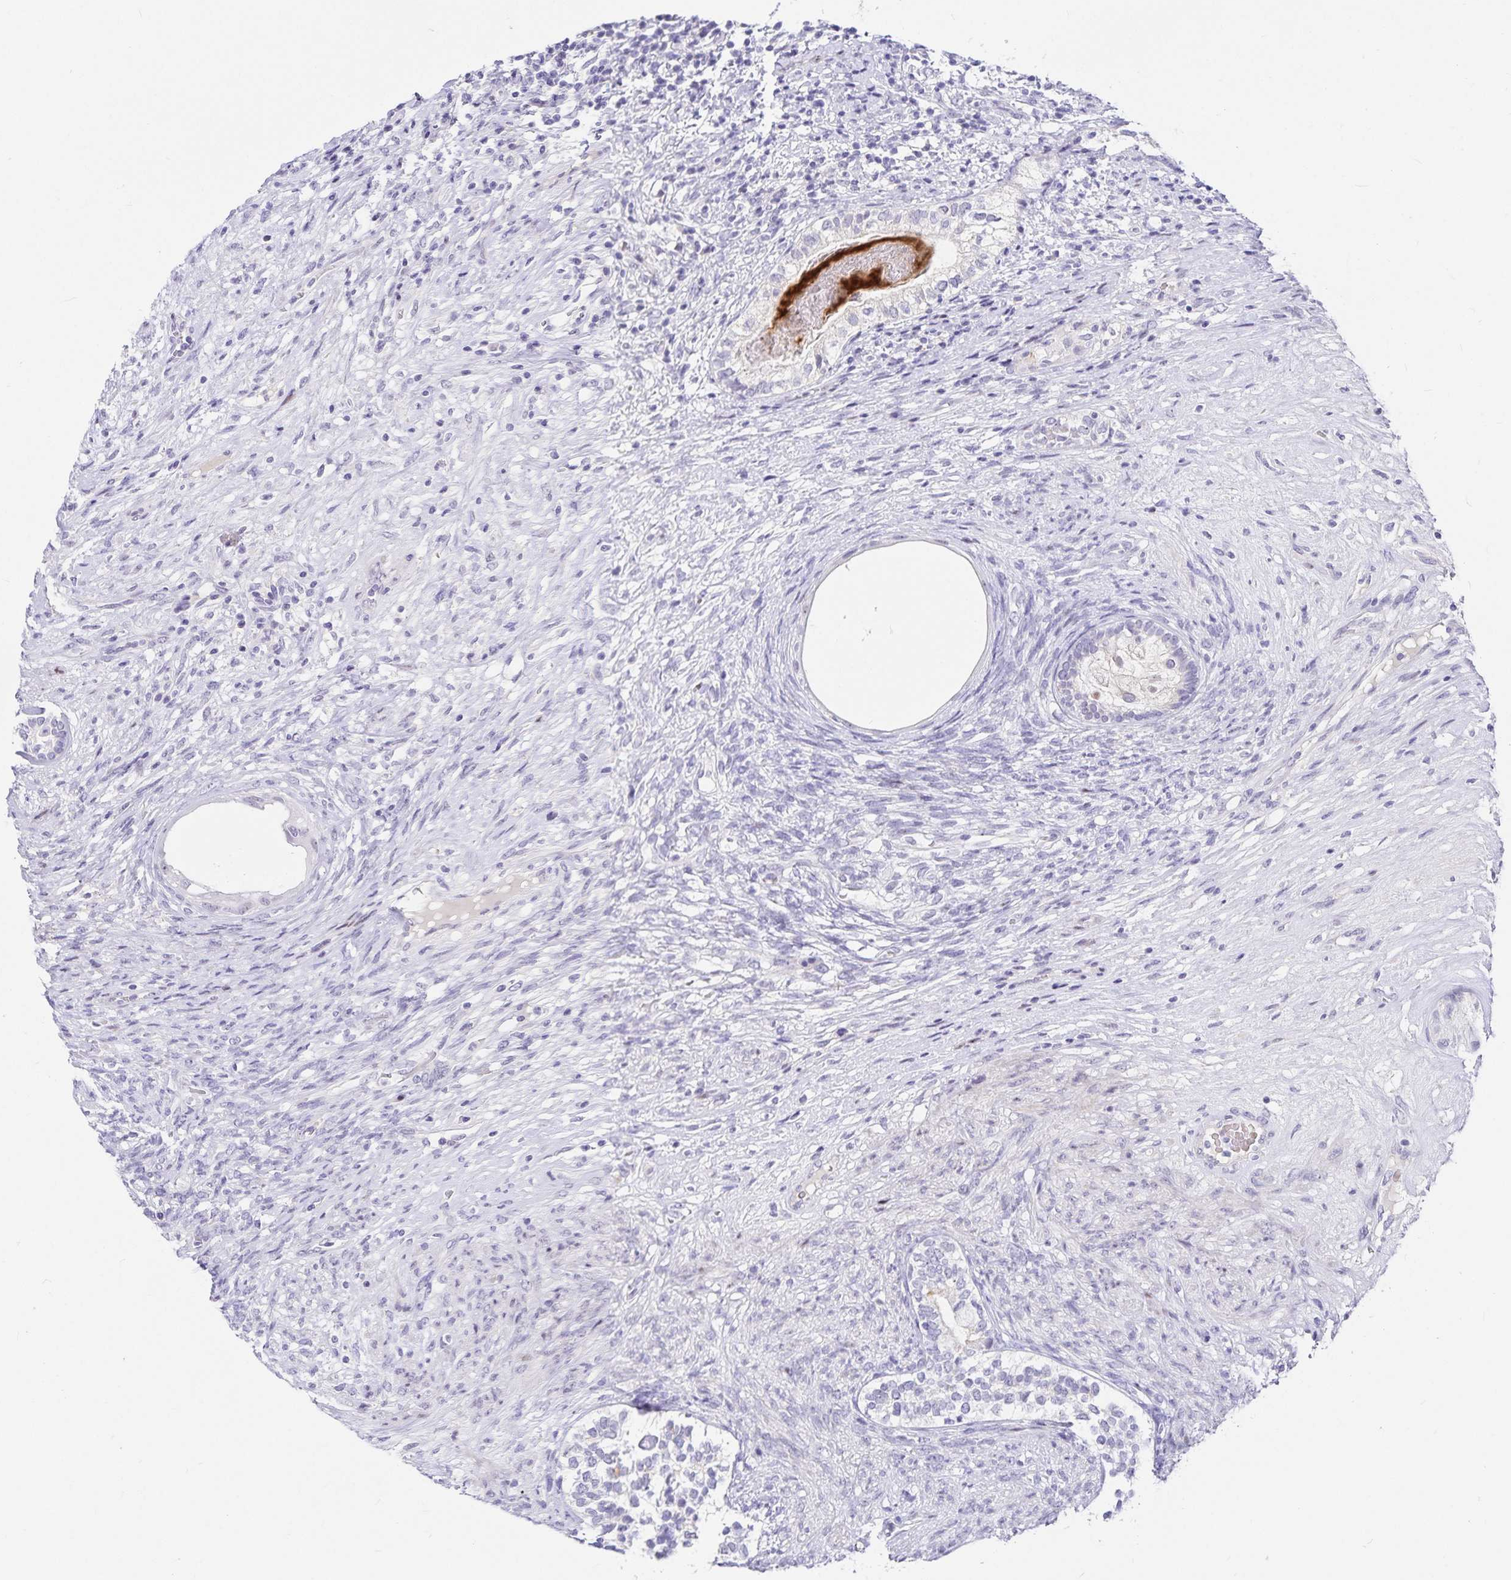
{"staining": {"intensity": "moderate", "quantity": "<25%", "location": "cytoplasmic/membranous"}, "tissue": "testis cancer", "cell_type": "Tumor cells", "image_type": "cancer", "snomed": [{"axis": "morphology", "description": "Seminoma, NOS"}, {"axis": "morphology", "description": "Carcinoma, Embryonal, NOS"}, {"axis": "topography", "description": "Testis"}], "caption": "A brown stain highlights moderate cytoplasmic/membranous staining of a protein in human testis embryonal carcinoma tumor cells. The staining is performed using DAB brown chromogen to label protein expression. The nuclei are counter-stained blue using hematoxylin.", "gene": "KBTBD13", "patient": {"sex": "male", "age": 41}}